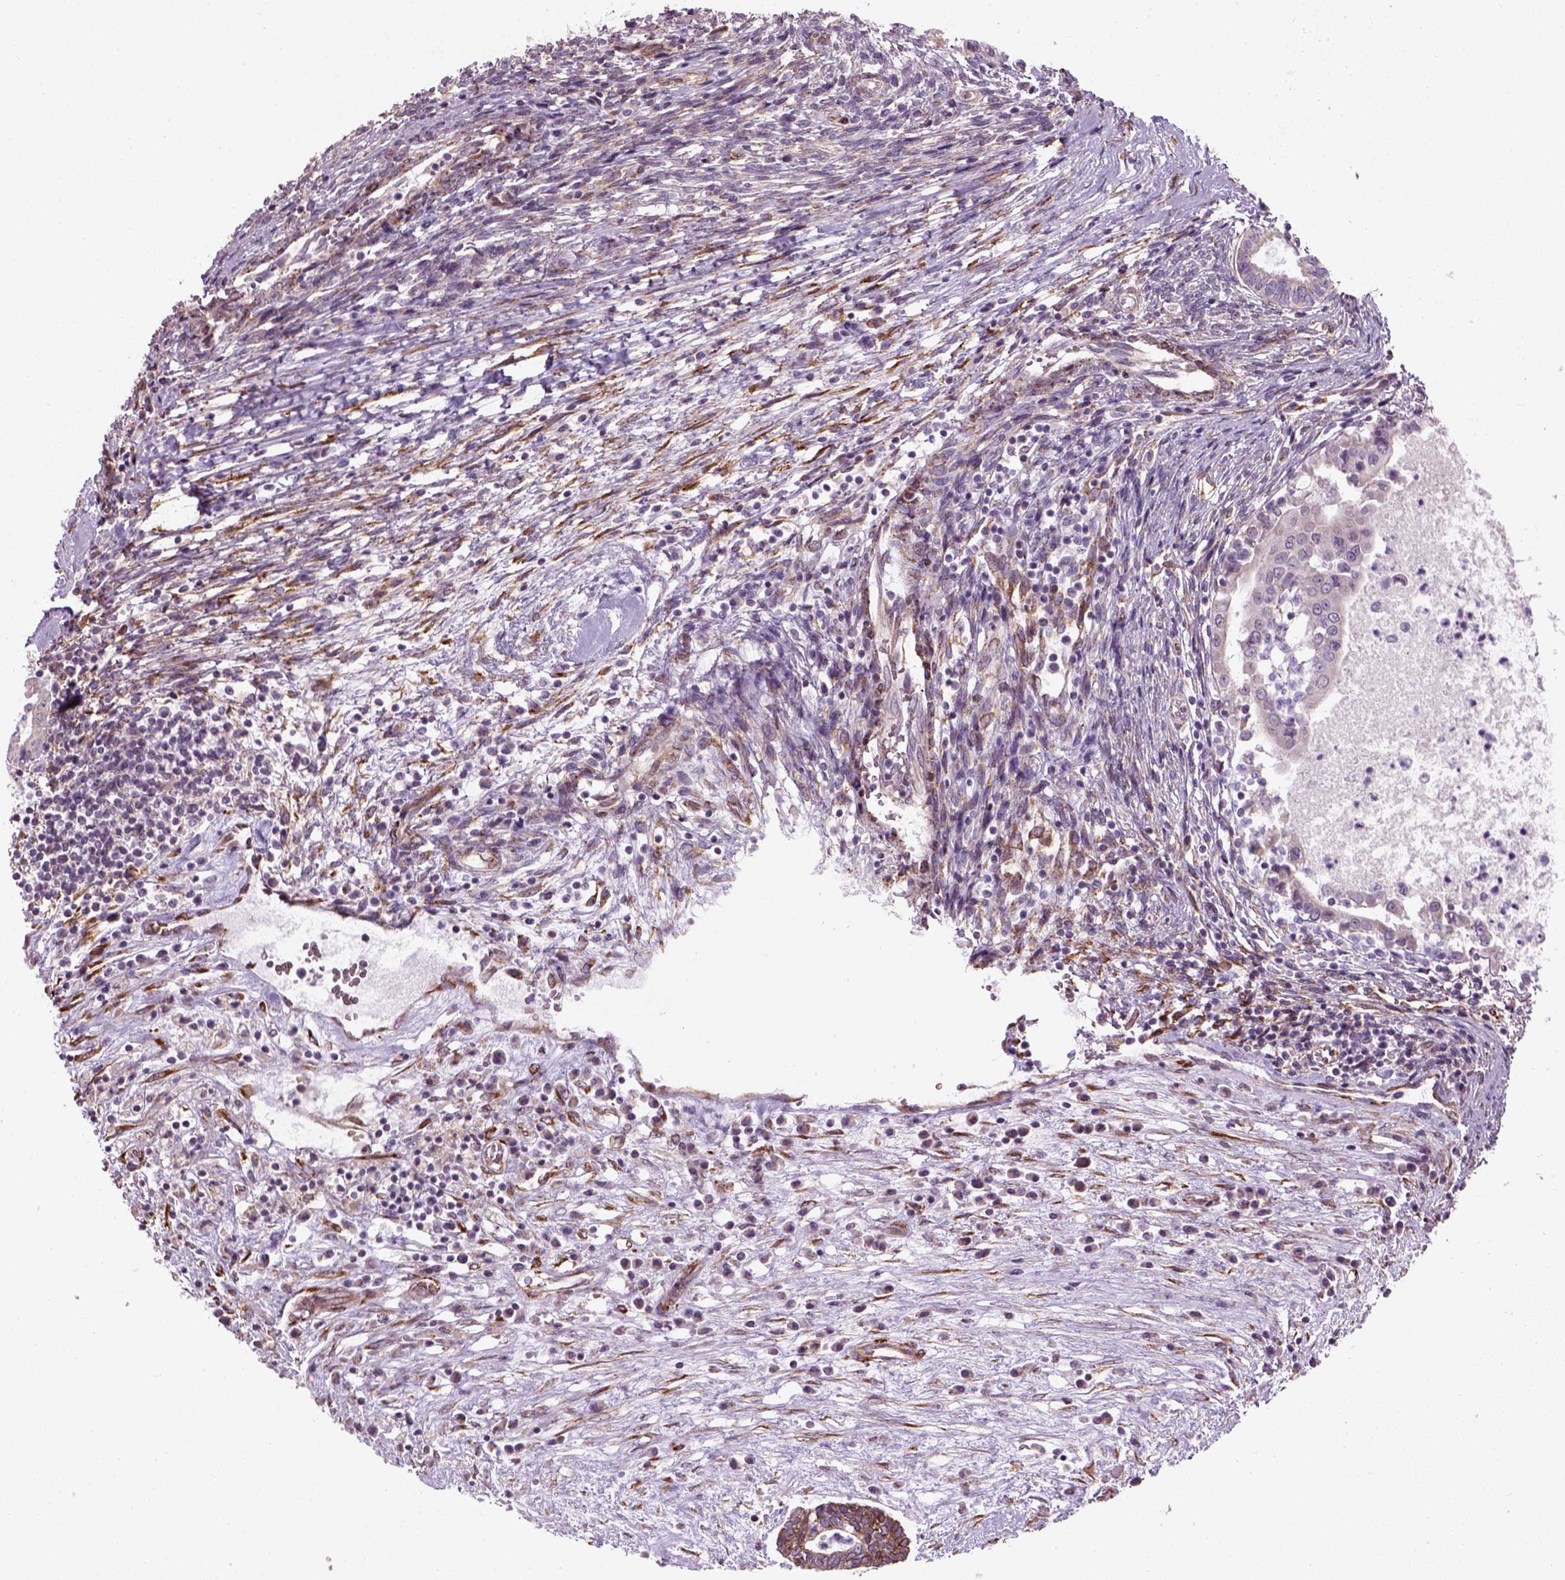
{"staining": {"intensity": "weak", "quantity": "<25%", "location": "cytoplasmic/membranous"}, "tissue": "testis cancer", "cell_type": "Tumor cells", "image_type": "cancer", "snomed": [{"axis": "morphology", "description": "Carcinoma, Embryonal, NOS"}, {"axis": "topography", "description": "Testis"}], "caption": "There is no significant positivity in tumor cells of testis embryonal carcinoma. (DAB (3,3'-diaminobenzidine) IHC visualized using brightfield microscopy, high magnification).", "gene": "XK", "patient": {"sex": "male", "age": 37}}